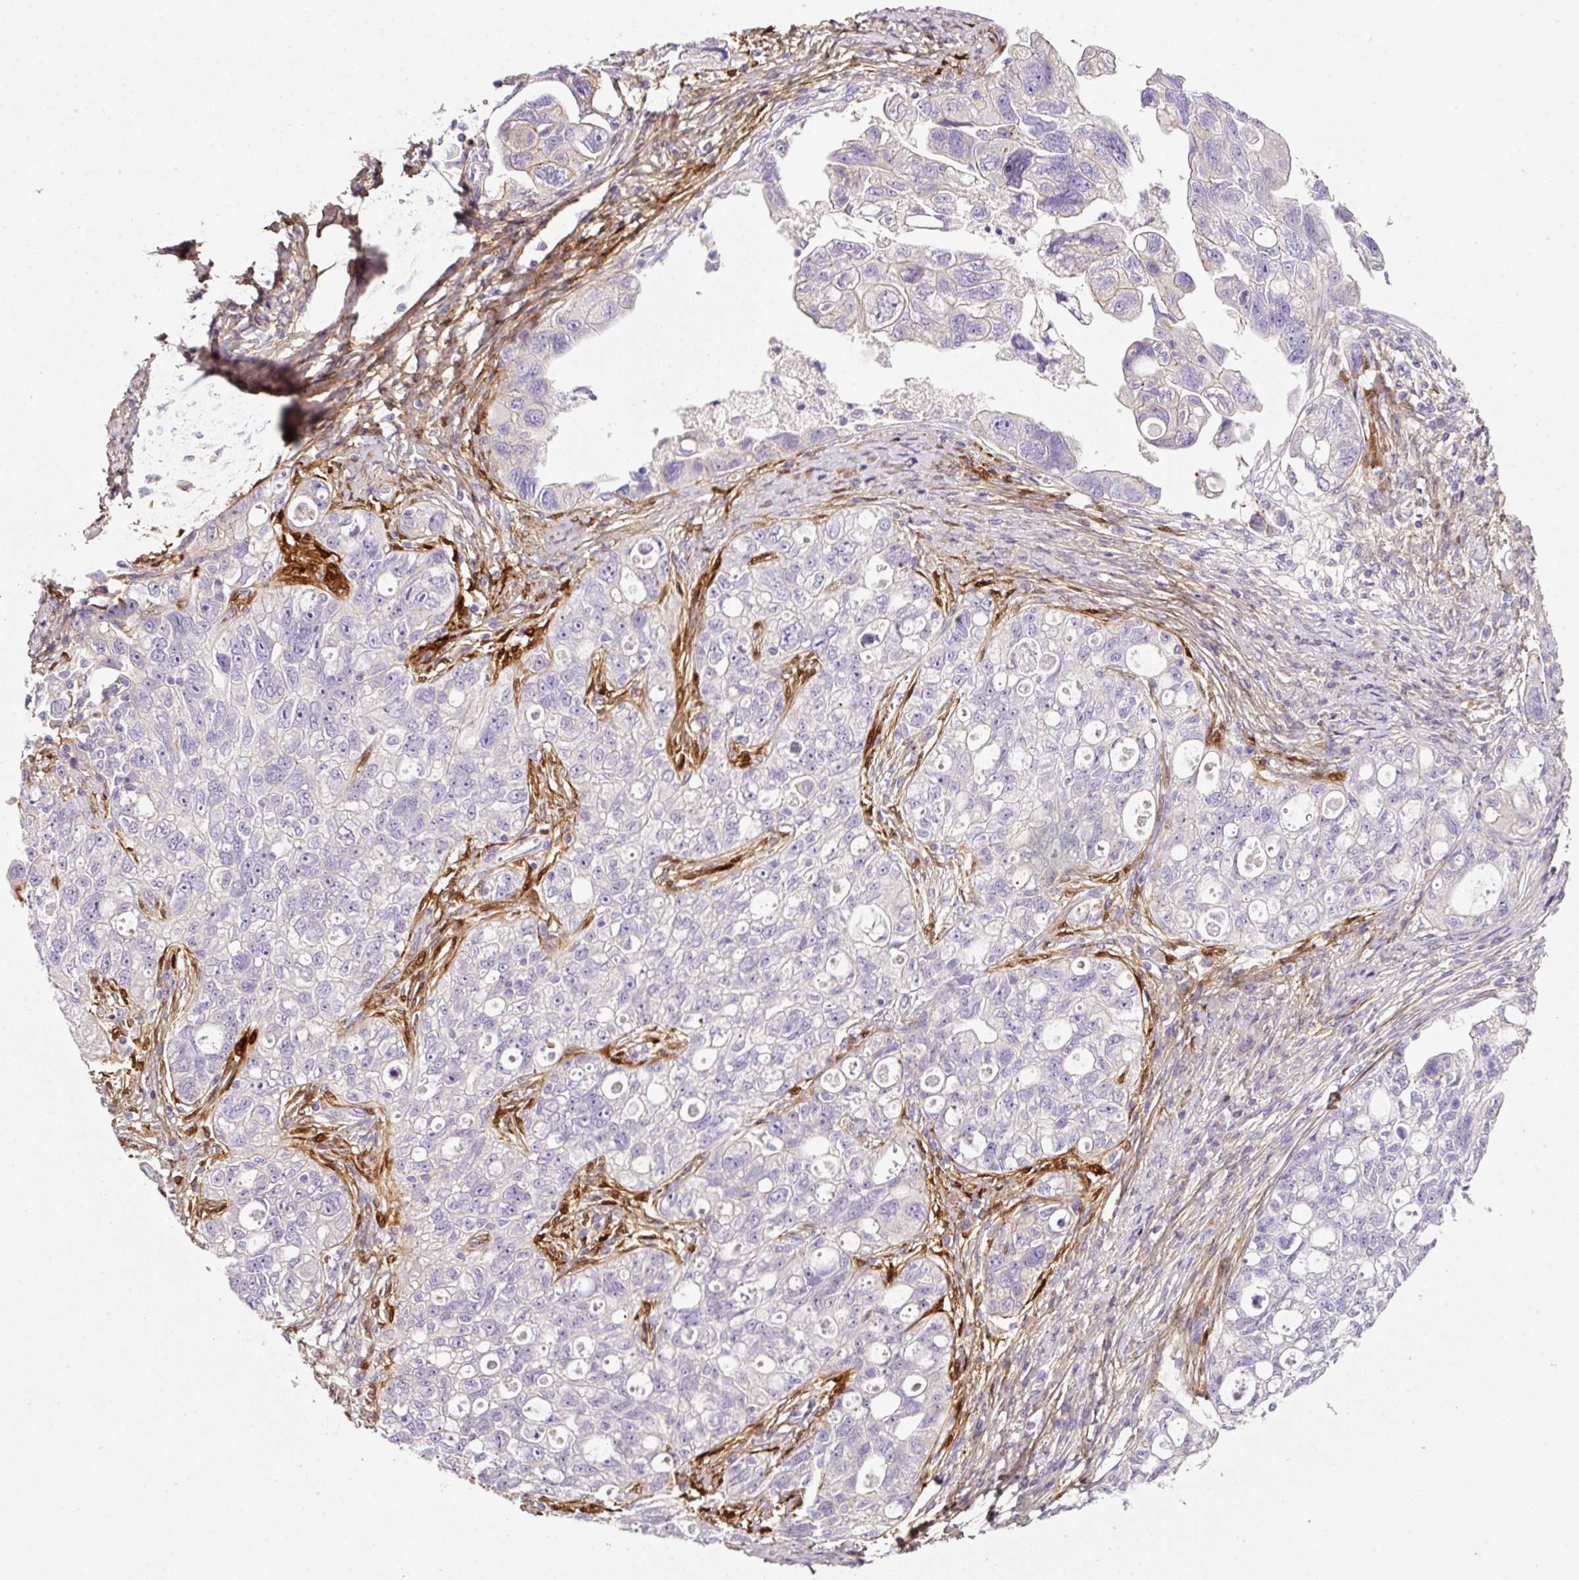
{"staining": {"intensity": "negative", "quantity": "none", "location": "none"}, "tissue": "ovarian cancer", "cell_type": "Tumor cells", "image_type": "cancer", "snomed": [{"axis": "morphology", "description": "Carcinoma, NOS"}, {"axis": "morphology", "description": "Cystadenocarcinoma, serous, NOS"}, {"axis": "topography", "description": "Ovary"}], "caption": "Immunohistochemistry micrograph of ovarian cancer (carcinoma) stained for a protein (brown), which displays no positivity in tumor cells.", "gene": "SOS2", "patient": {"sex": "female", "age": 69}}